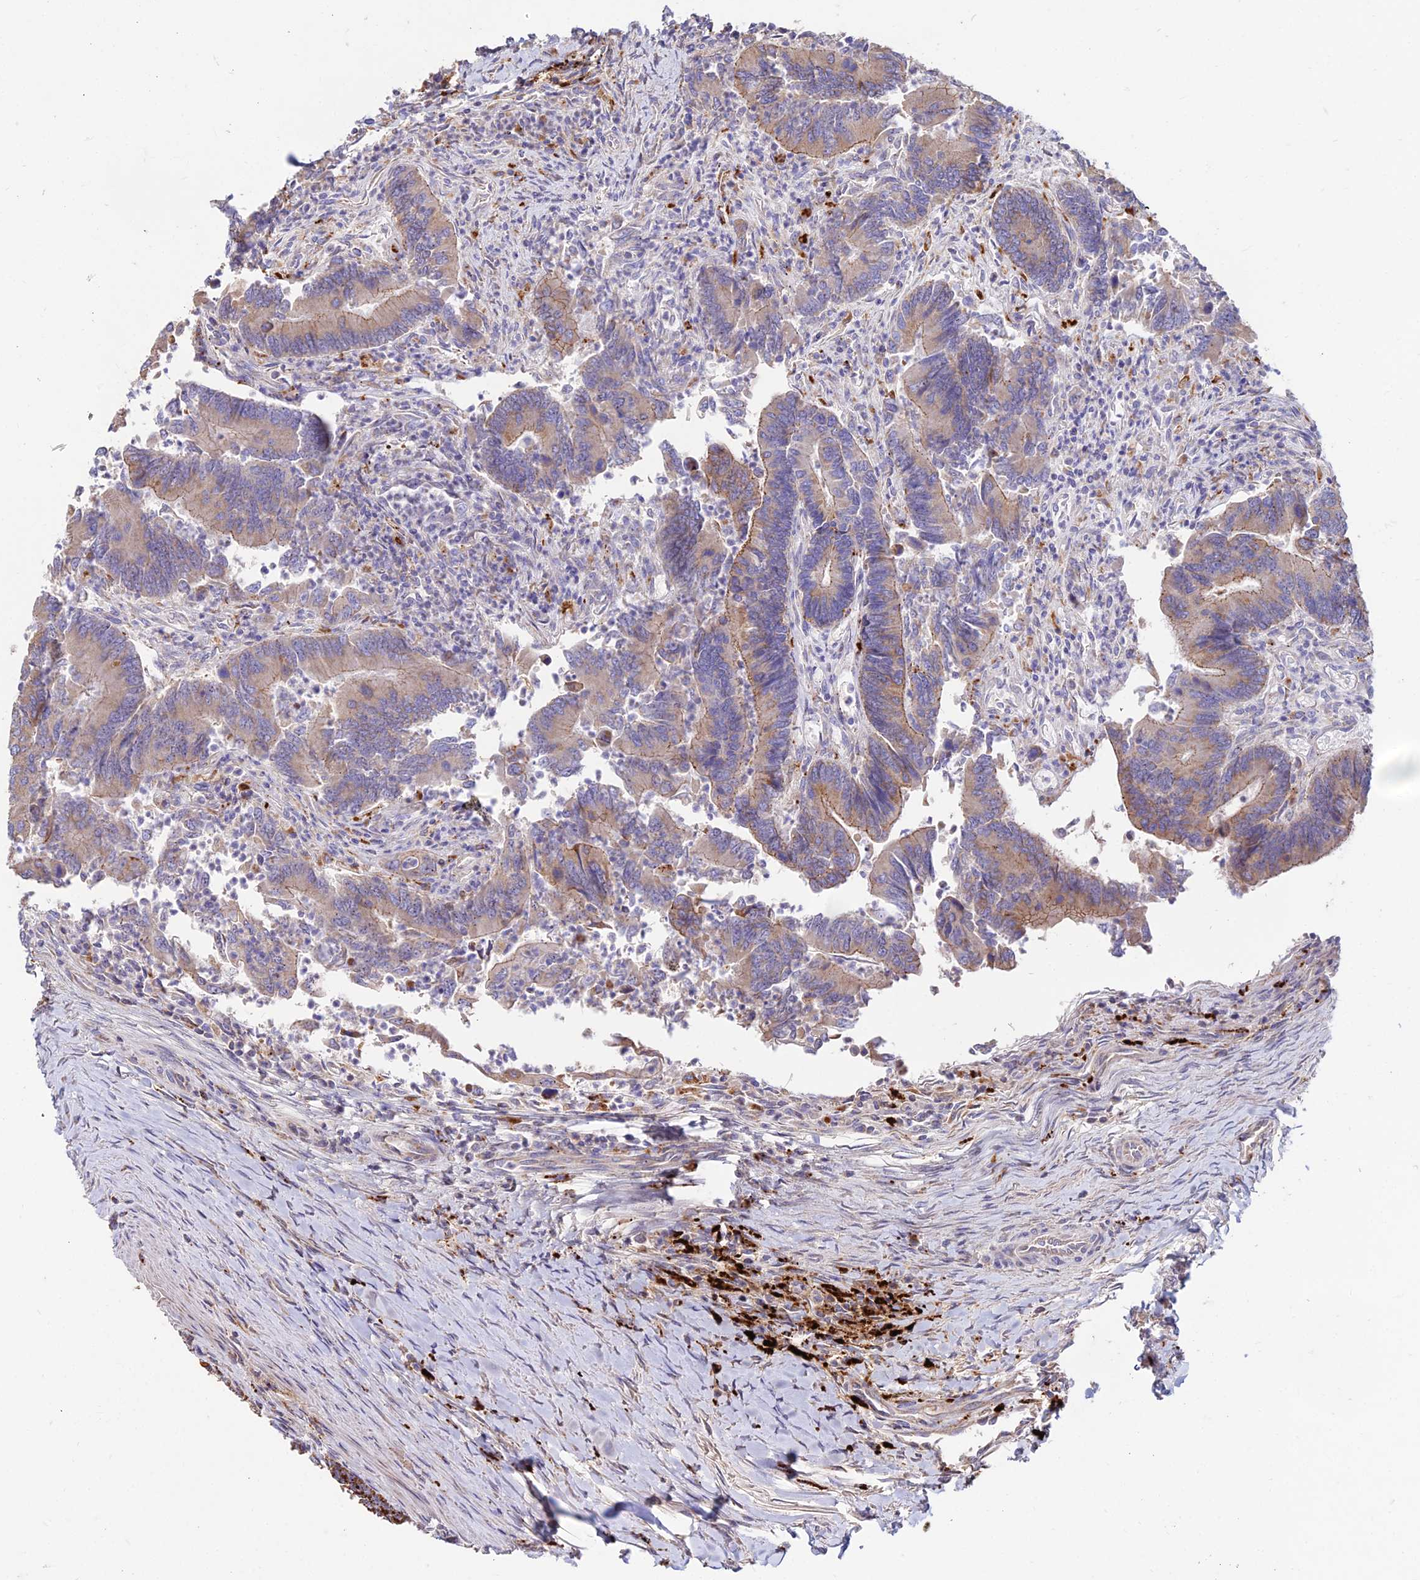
{"staining": {"intensity": "moderate", "quantity": "25%-75%", "location": "cytoplasmic/membranous"}, "tissue": "colorectal cancer", "cell_type": "Tumor cells", "image_type": "cancer", "snomed": [{"axis": "morphology", "description": "Adenocarcinoma, NOS"}, {"axis": "topography", "description": "Colon"}], "caption": "Immunohistochemistry of human colorectal adenocarcinoma exhibits medium levels of moderate cytoplasmic/membranous staining in about 25%-75% of tumor cells.", "gene": "PNLIPRP3", "patient": {"sex": "female", "age": 67}}